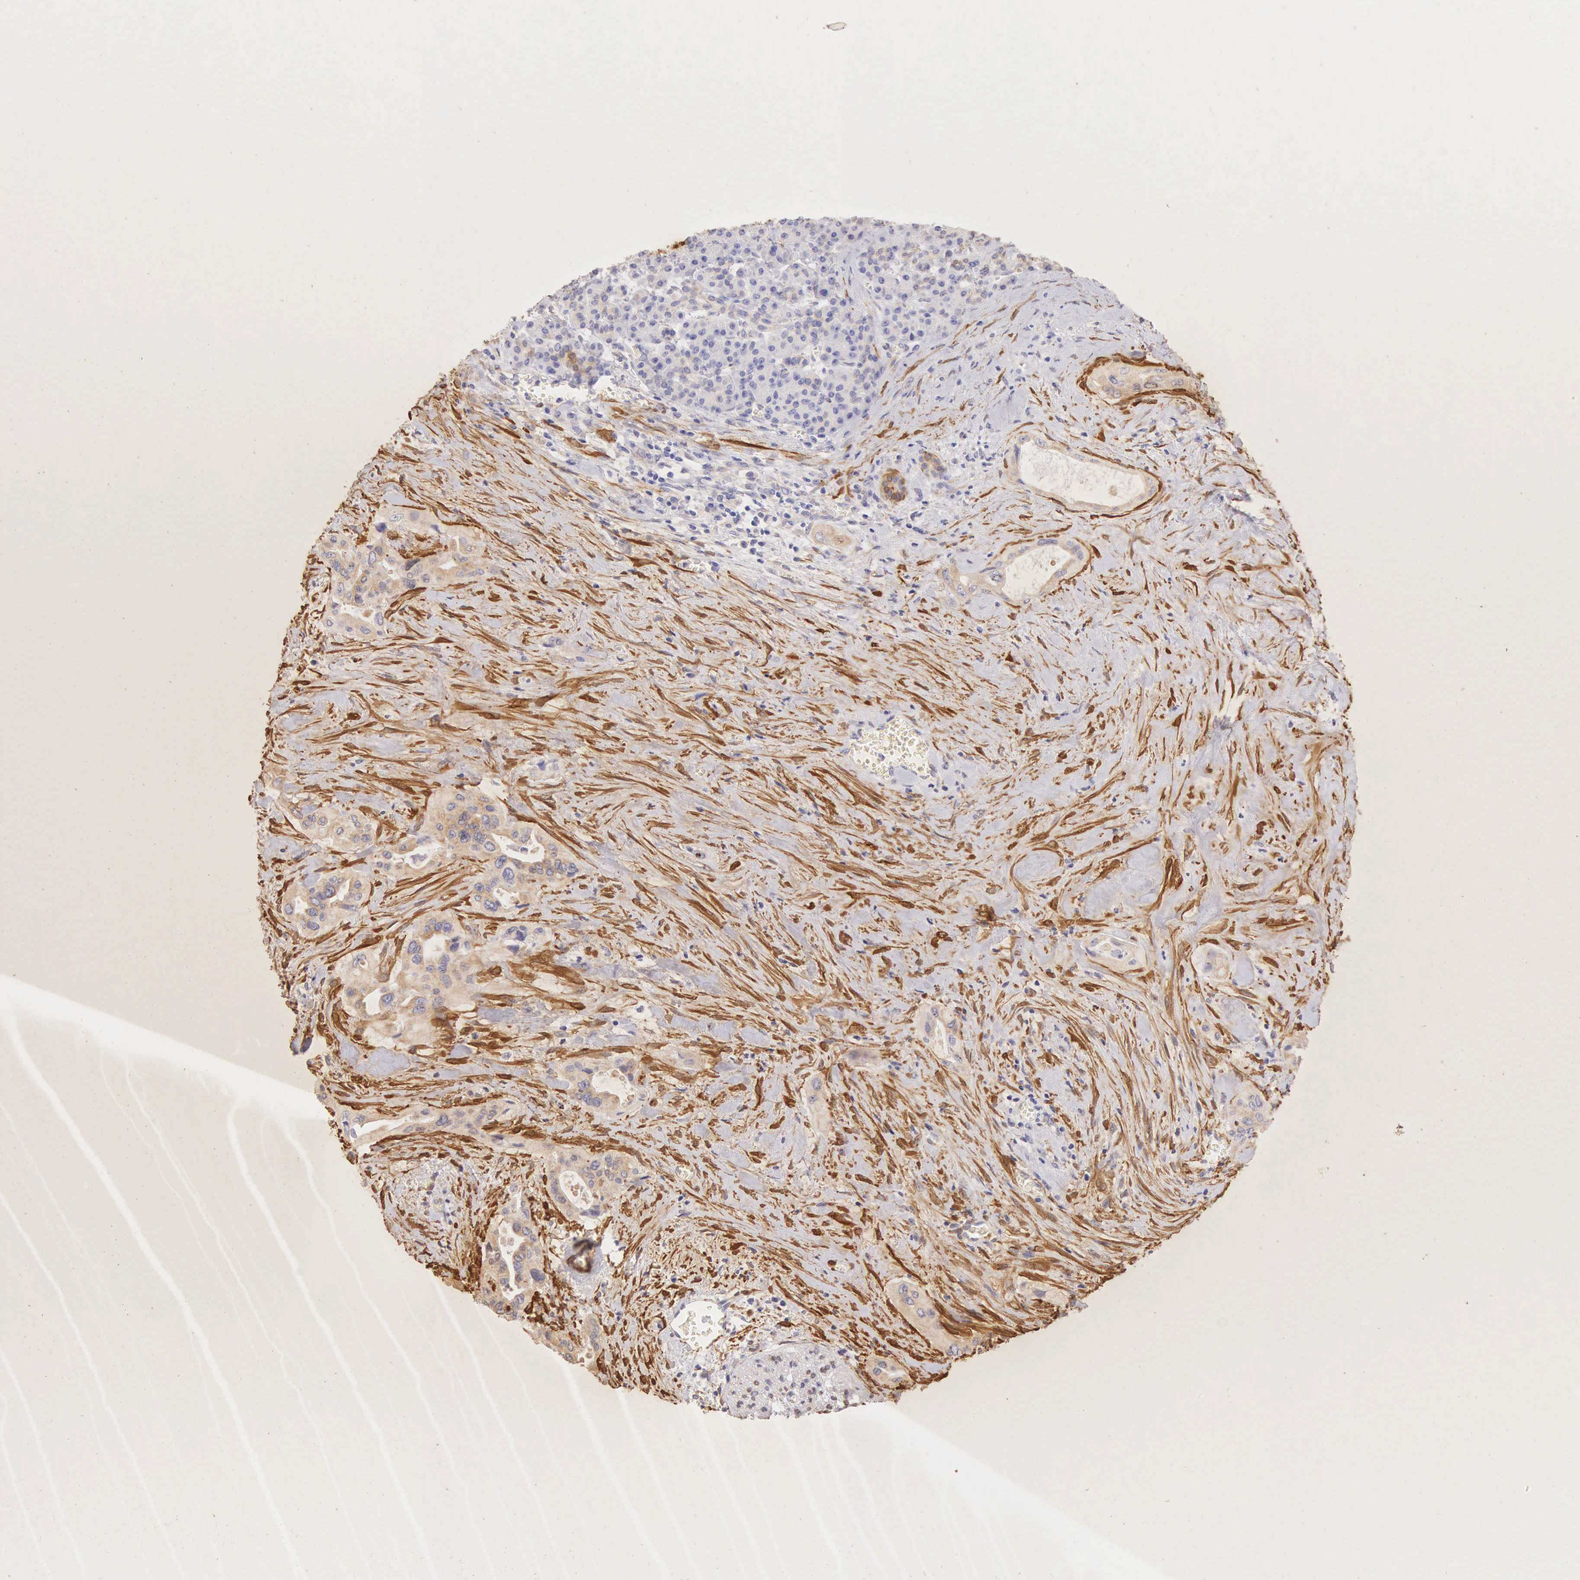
{"staining": {"intensity": "weak", "quantity": "25%-75%", "location": "cytoplasmic/membranous"}, "tissue": "pancreatic cancer", "cell_type": "Tumor cells", "image_type": "cancer", "snomed": [{"axis": "morphology", "description": "Adenocarcinoma, NOS"}, {"axis": "topography", "description": "Pancreas"}], "caption": "Weak cytoplasmic/membranous protein positivity is seen in approximately 25%-75% of tumor cells in adenocarcinoma (pancreatic).", "gene": "CNN1", "patient": {"sex": "male", "age": 77}}